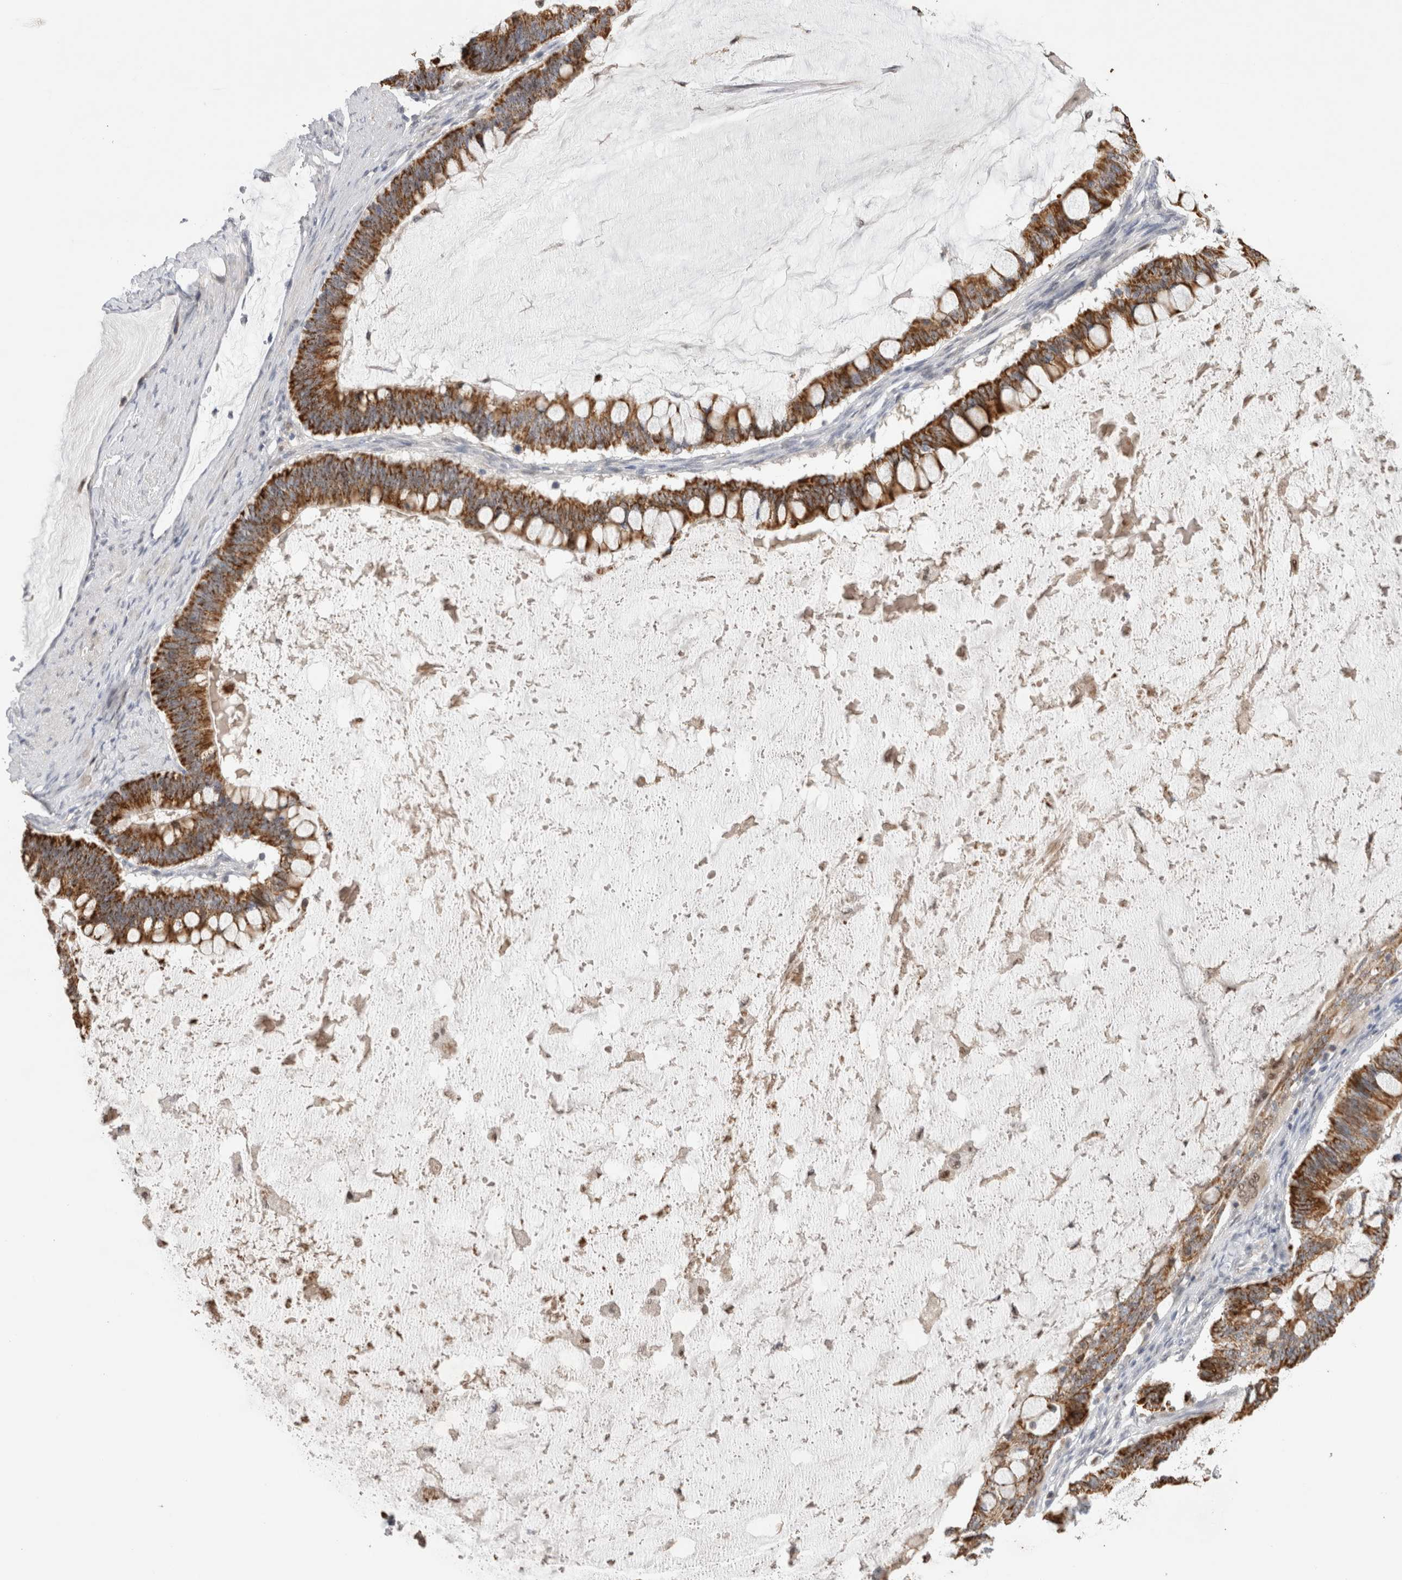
{"staining": {"intensity": "strong", "quantity": ">75%", "location": "cytoplasmic/membranous"}, "tissue": "ovarian cancer", "cell_type": "Tumor cells", "image_type": "cancer", "snomed": [{"axis": "morphology", "description": "Cystadenocarcinoma, mucinous, NOS"}, {"axis": "topography", "description": "Ovary"}], "caption": "This micrograph exhibits immunohistochemistry staining of ovarian cancer, with high strong cytoplasmic/membranous expression in approximately >75% of tumor cells.", "gene": "AGMAT", "patient": {"sex": "female", "age": 61}}